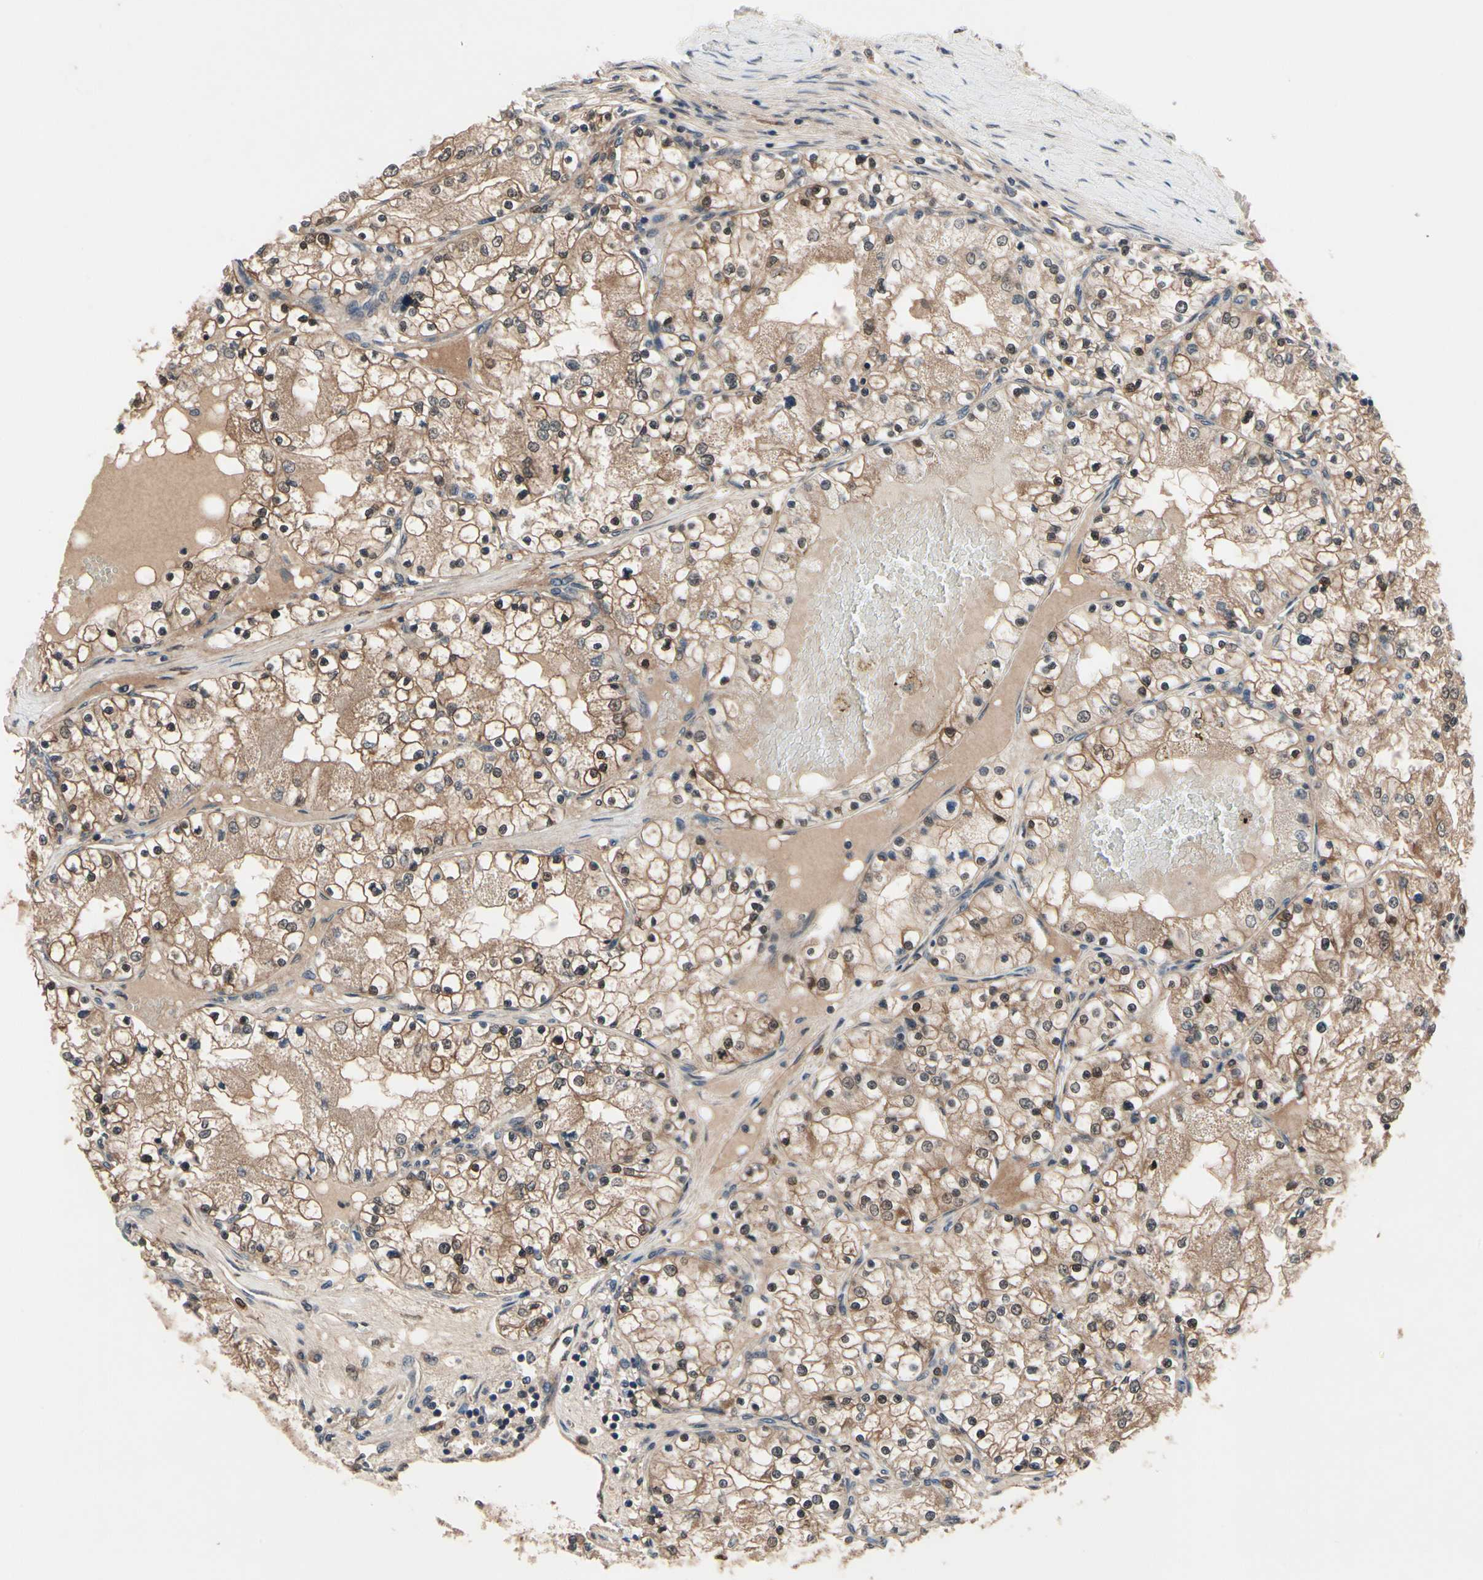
{"staining": {"intensity": "moderate", "quantity": ">75%", "location": "cytoplasmic/membranous,nuclear"}, "tissue": "renal cancer", "cell_type": "Tumor cells", "image_type": "cancer", "snomed": [{"axis": "morphology", "description": "Adenocarcinoma, NOS"}, {"axis": "topography", "description": "Kidney"}], "caption": "Immunohistochemistry (IHC) histopathology image of neoplastic tissue: human renal cancer (adenocarcinoma) stained using immunohistochemistry (IHC) demonstrates medium levels of moderate protein expression localized specifically in the cytoplasmic/membranous and nuclear of tumor cells, appearing as a cytoplasmic/membranous and nuclear brown color.", "gene": "PRDX6", "patient": {"sex": "male", "age": 68}}